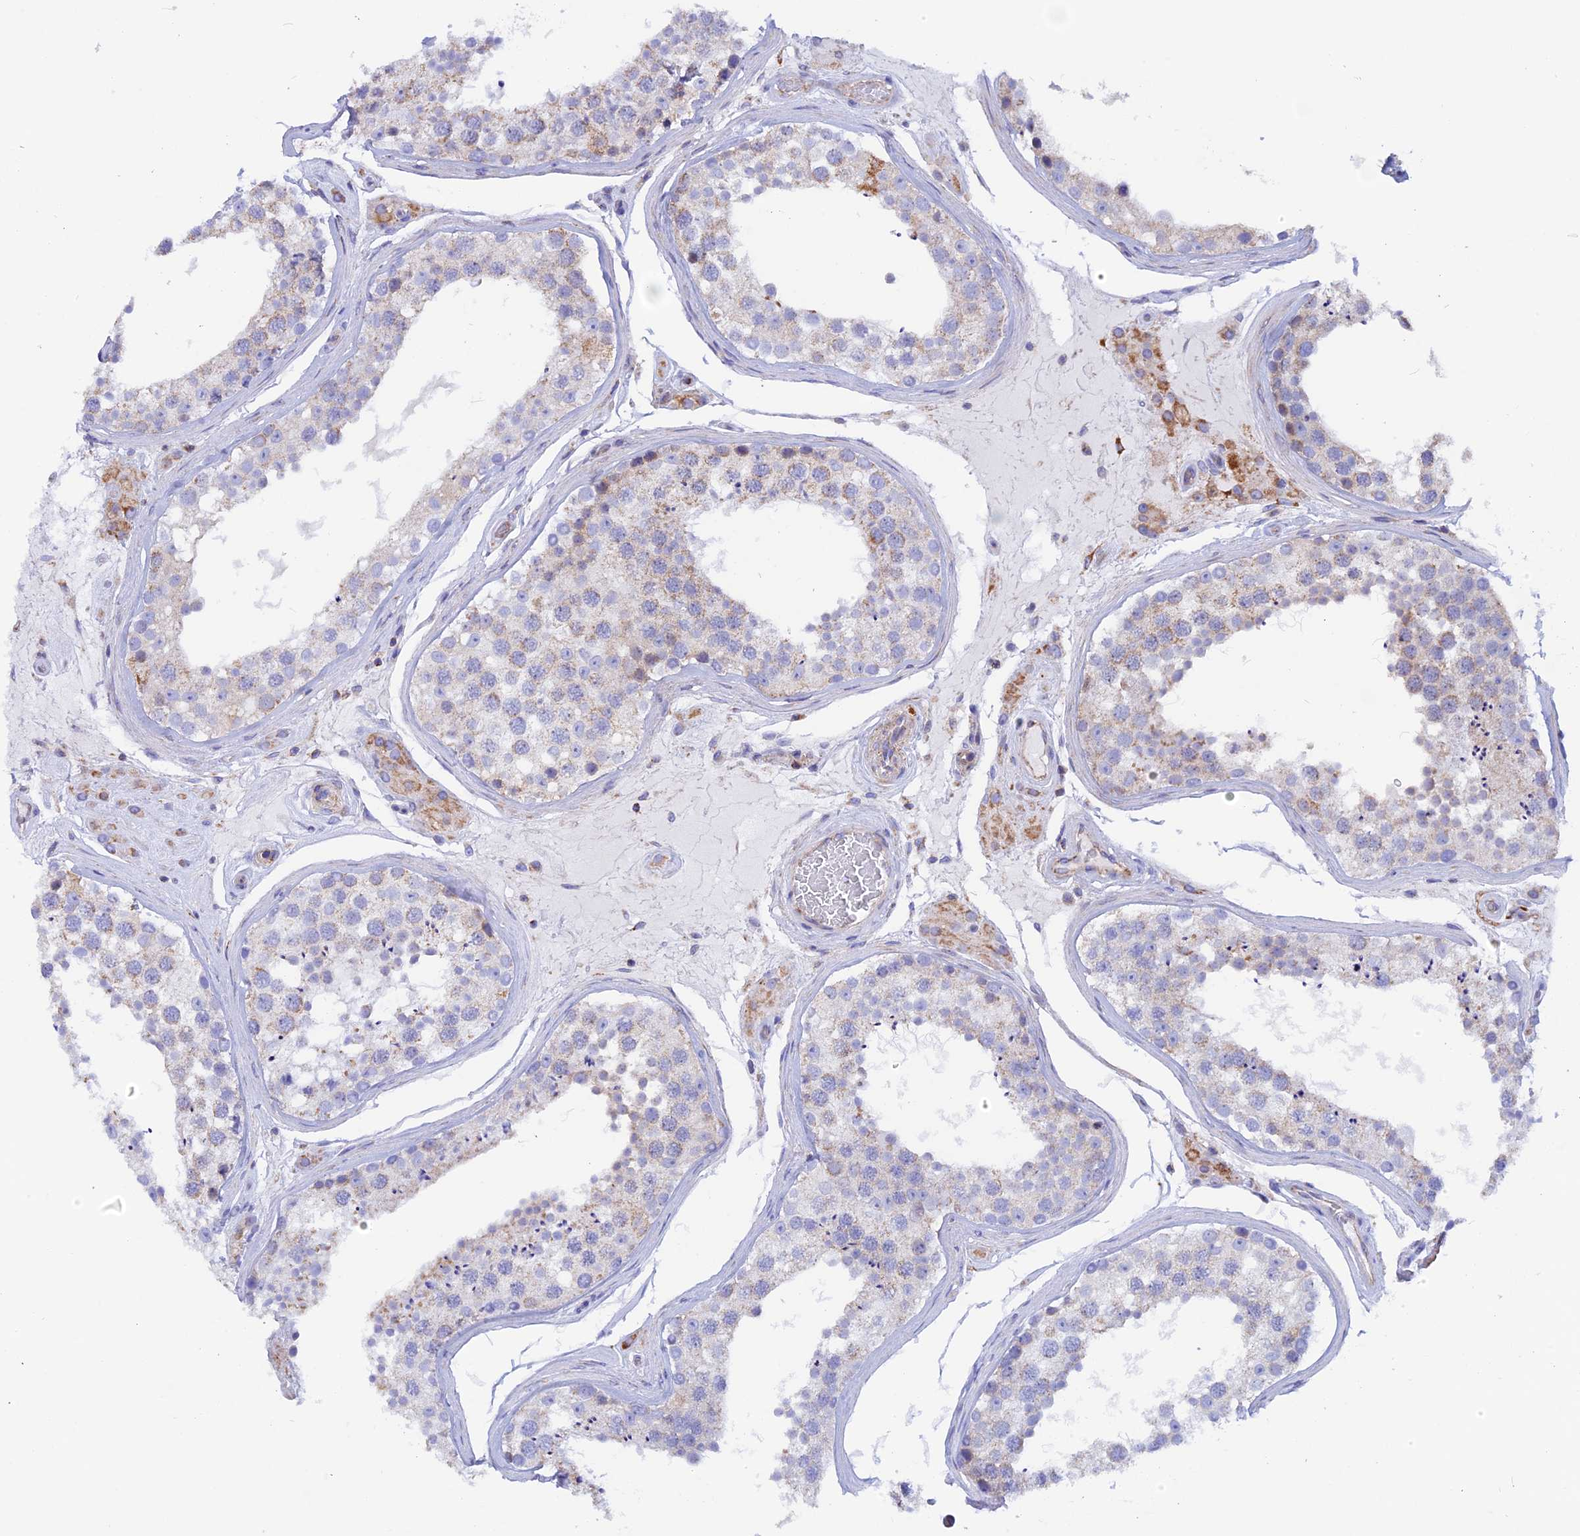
{"staining": {"intensity": "moderate", "quantity": "<25%", "location": "cytoplasmic/membranous"}, "tissue": "testis", "cell_type": "Cells in seminiferous ducts", "image_type": "normal", "snomed": [{"axis": "morphology", "description": "Normal tissue, NOS"}, {"axis": "topography", "description": "Testis"}], "caption": "Brown immunohistochemical staining in normal testis demonstrates moderate cytoplasmic/membranous expression in about <25% of cells in seminiferous ducts. (Stains: DAB in brown, nuclei in blue, Microscopy: brightfield microscopy at high magnification).", "gene": "GCDH", "patient": {"sex": "male", "age": 46}}